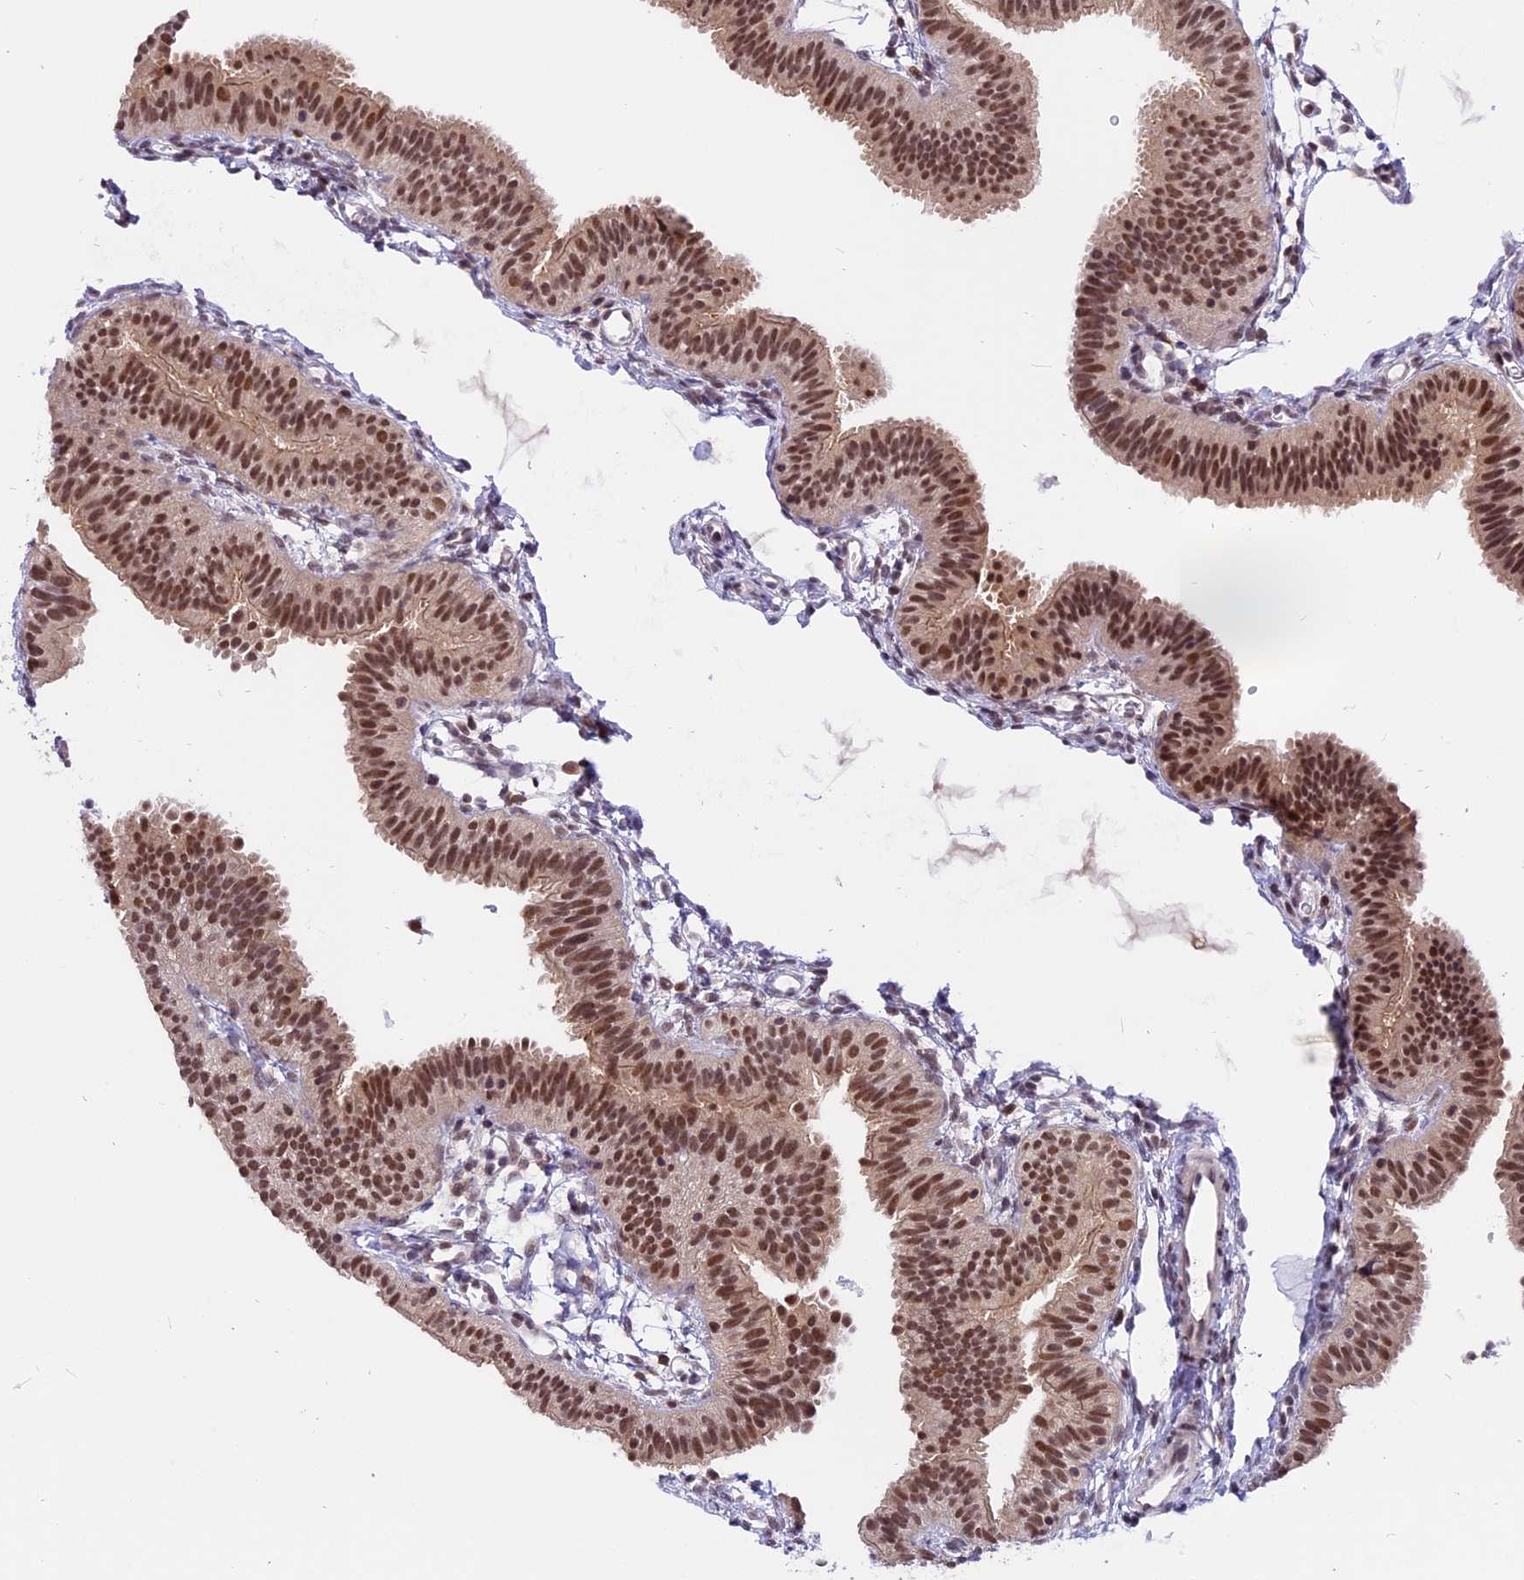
{"staining": {"intensity": "moderate", "quantity": ">75%", "location": "nuclear"}, "tissue": "fallopian tube", "cell_type": "Glandular cells", "image_type": "normal", "snomed": [{"axis": "morphology", "description": "Normal tissue, NOS"}, {"axis": "topography", "description": "Fallopian tube"}], "caption": "Glandular cells reveal moderate nuclear expression in about >75% of cells in unremarkable fallopian tube. (DAB = brown stain, brightfield microscopy at high magnification).", "gene": "TADA3", "patient": {"sex": "female", "age": 35}}